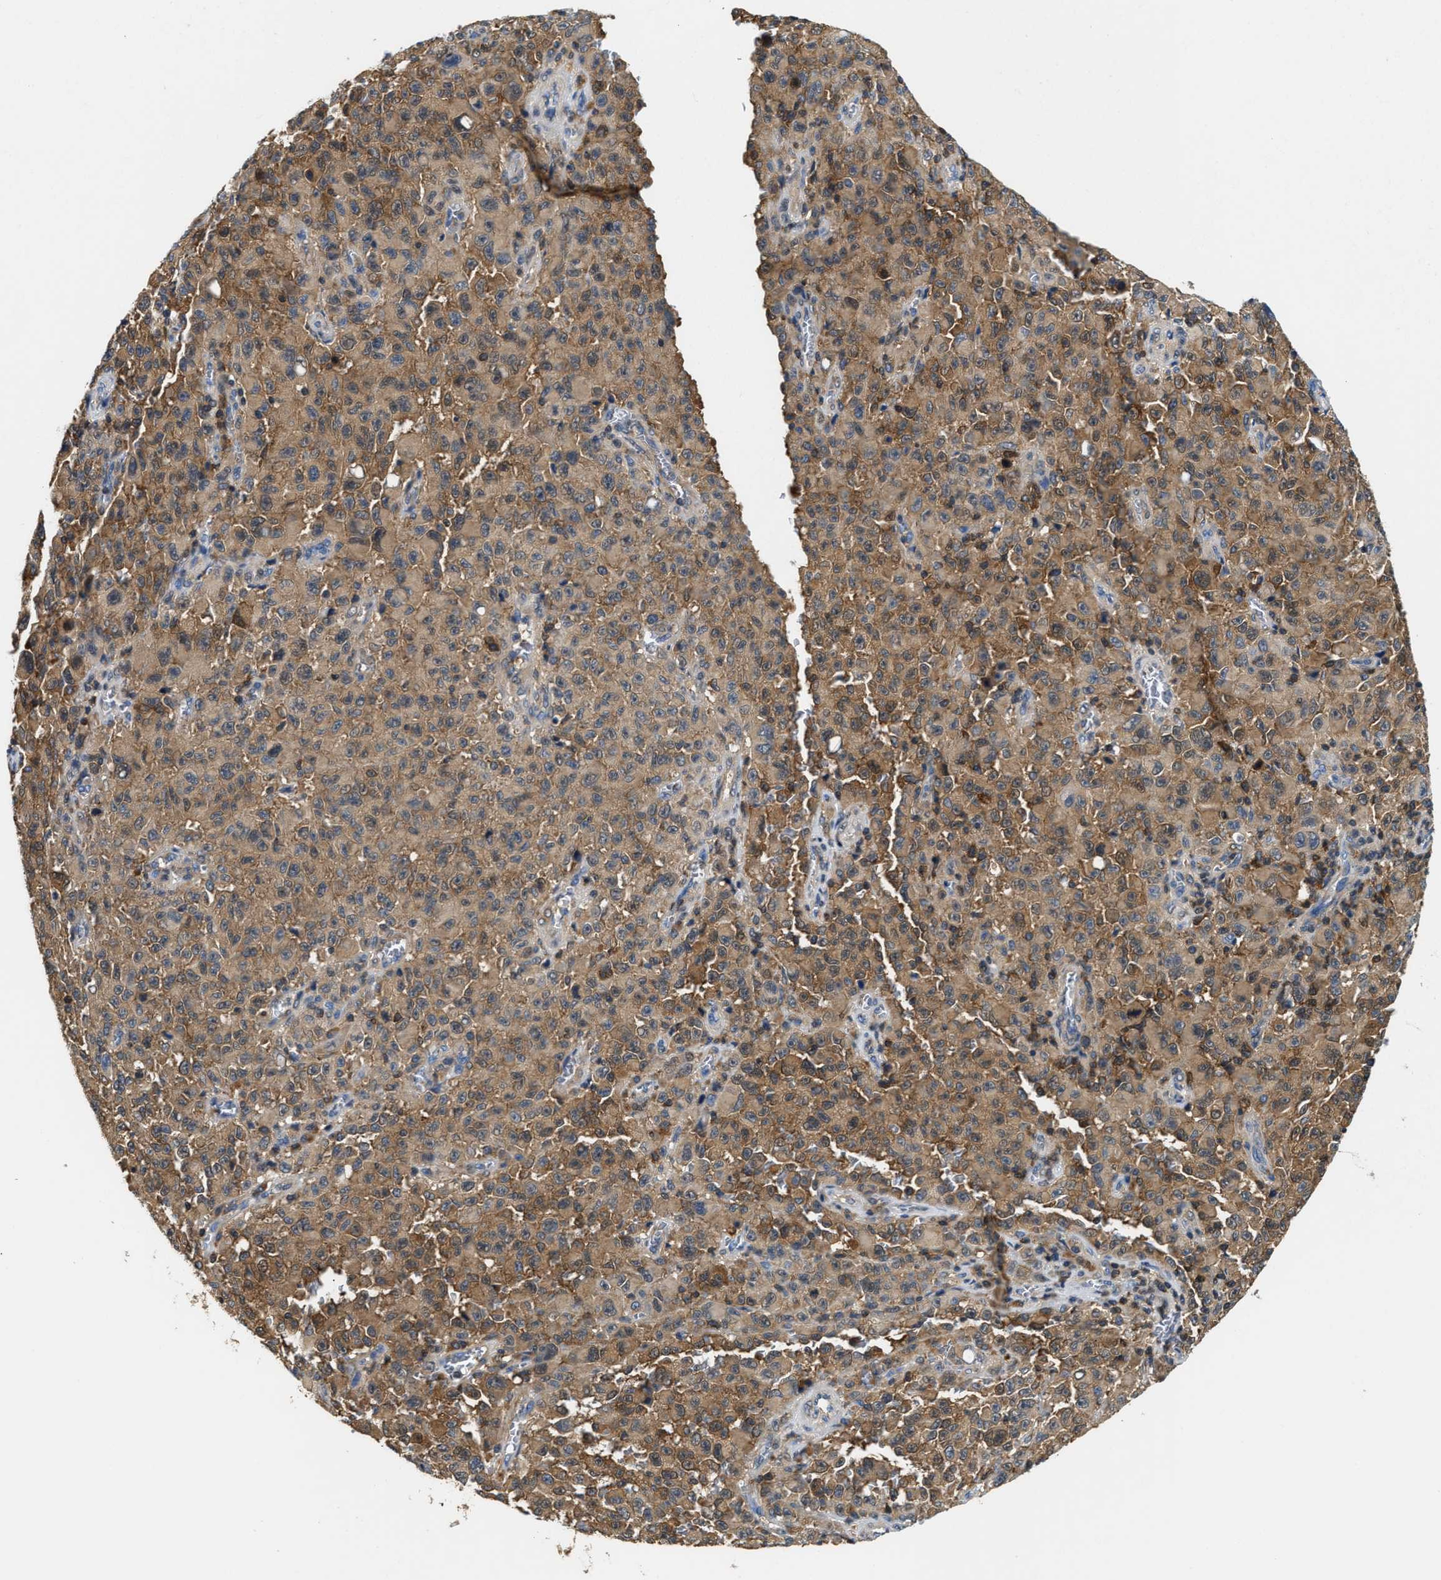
{"staining": {"intensity": "moderate", "quantity": ">75%", "location": "cytoplasmic/membranous,nuclear"}, "tissue": "melanoma", "cell_type": "Tumor cells", "image_type": "cancer", "snomed": [{"axis": "morphology", "description": "Malignant melanoma, NOS"}, {"axis": "topography", "description": "Skin"}], "caption": "A brown stain shows moderate cytoplasmic/membranous and nuclear expression of a protein in malignant melanoma tumor cells.", "gene": "CCM2", "patient": {"sex": "female", "age": 82}}